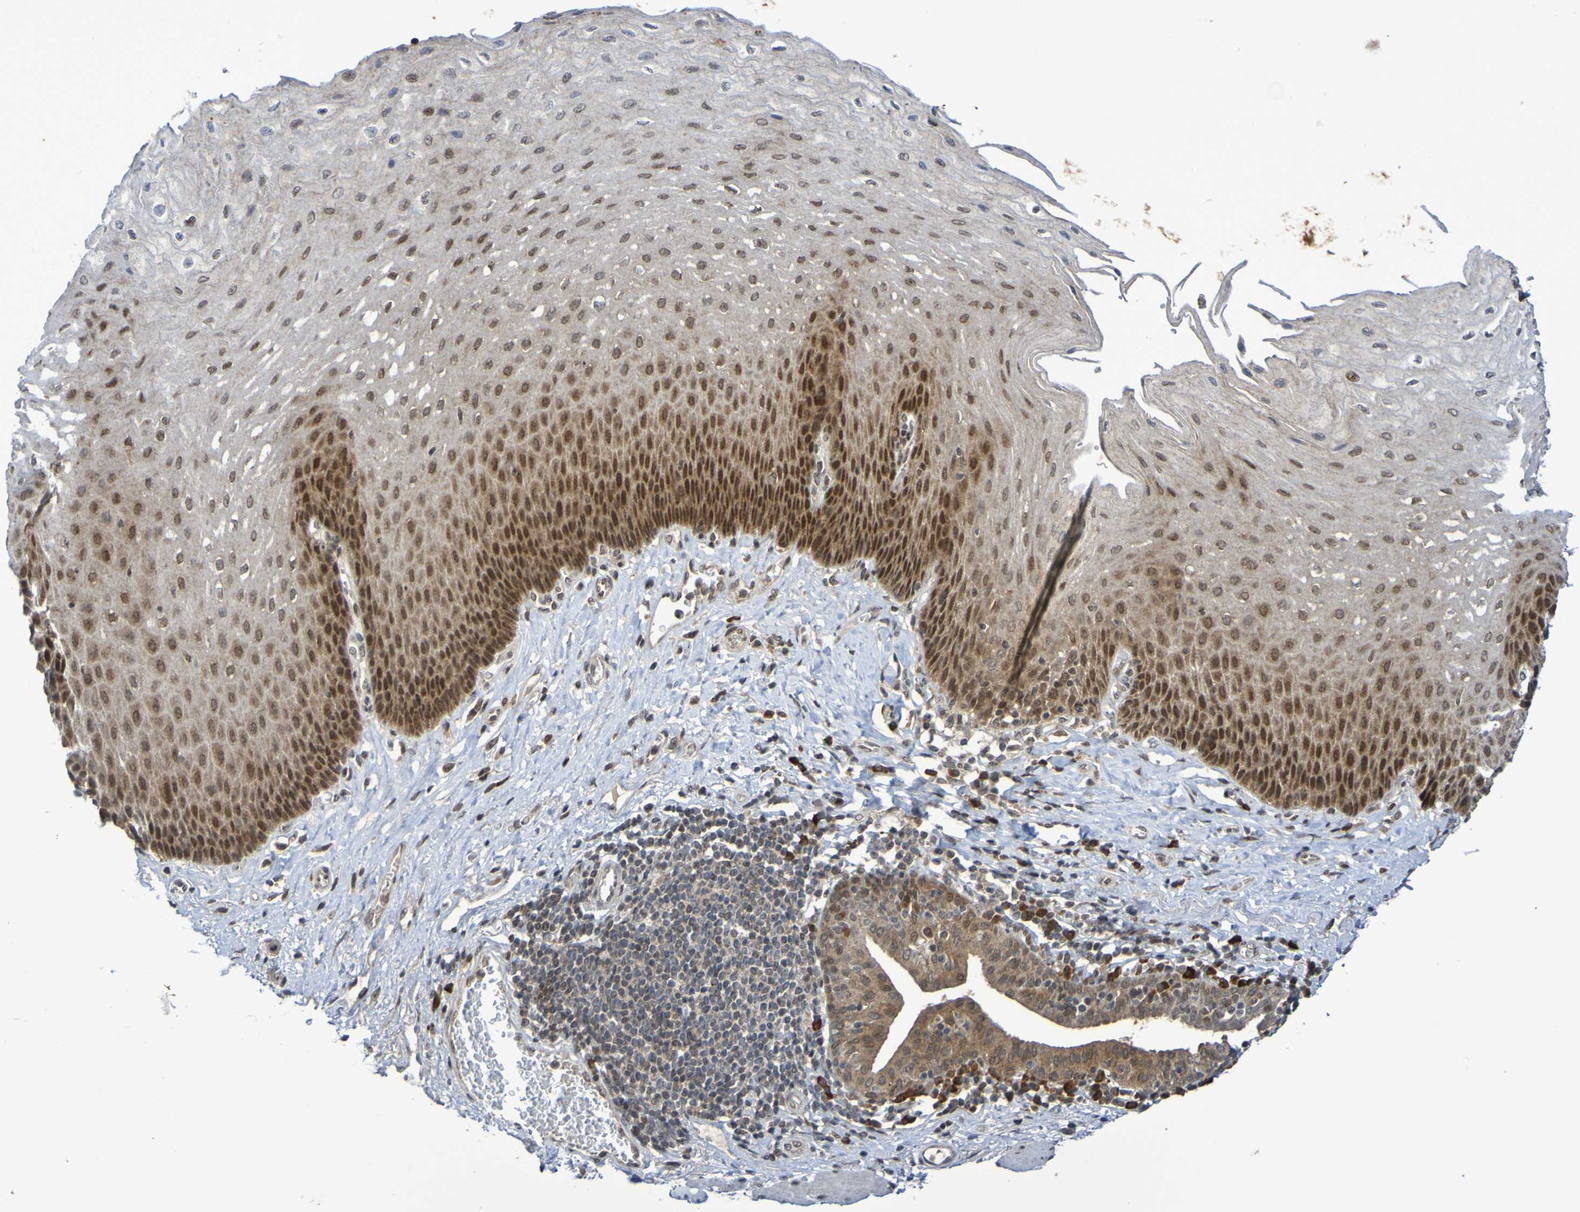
{"staining": {"intensity": "moderate", "quantity": "25%-75%", "location": "cytoplasmic/membranous"}, "tissue": "esophagus", "cell_type": "Squamous epithelial cells", "image_type": "normal", "snomed": [{"axis": "morphology", "description": "Normal tissue, NOS"}, {"axis": "topography", "description": "Esophagus"}], "caption": "A high-resolution histopathology image shows IHC staining of normal esophagus, which shows moderate cytoplasmic/membranous staining in about 25%-75% of squamous epithelial cells.", "gene": "ITLN1", "patient": {"sex": "female", "age": 72}}